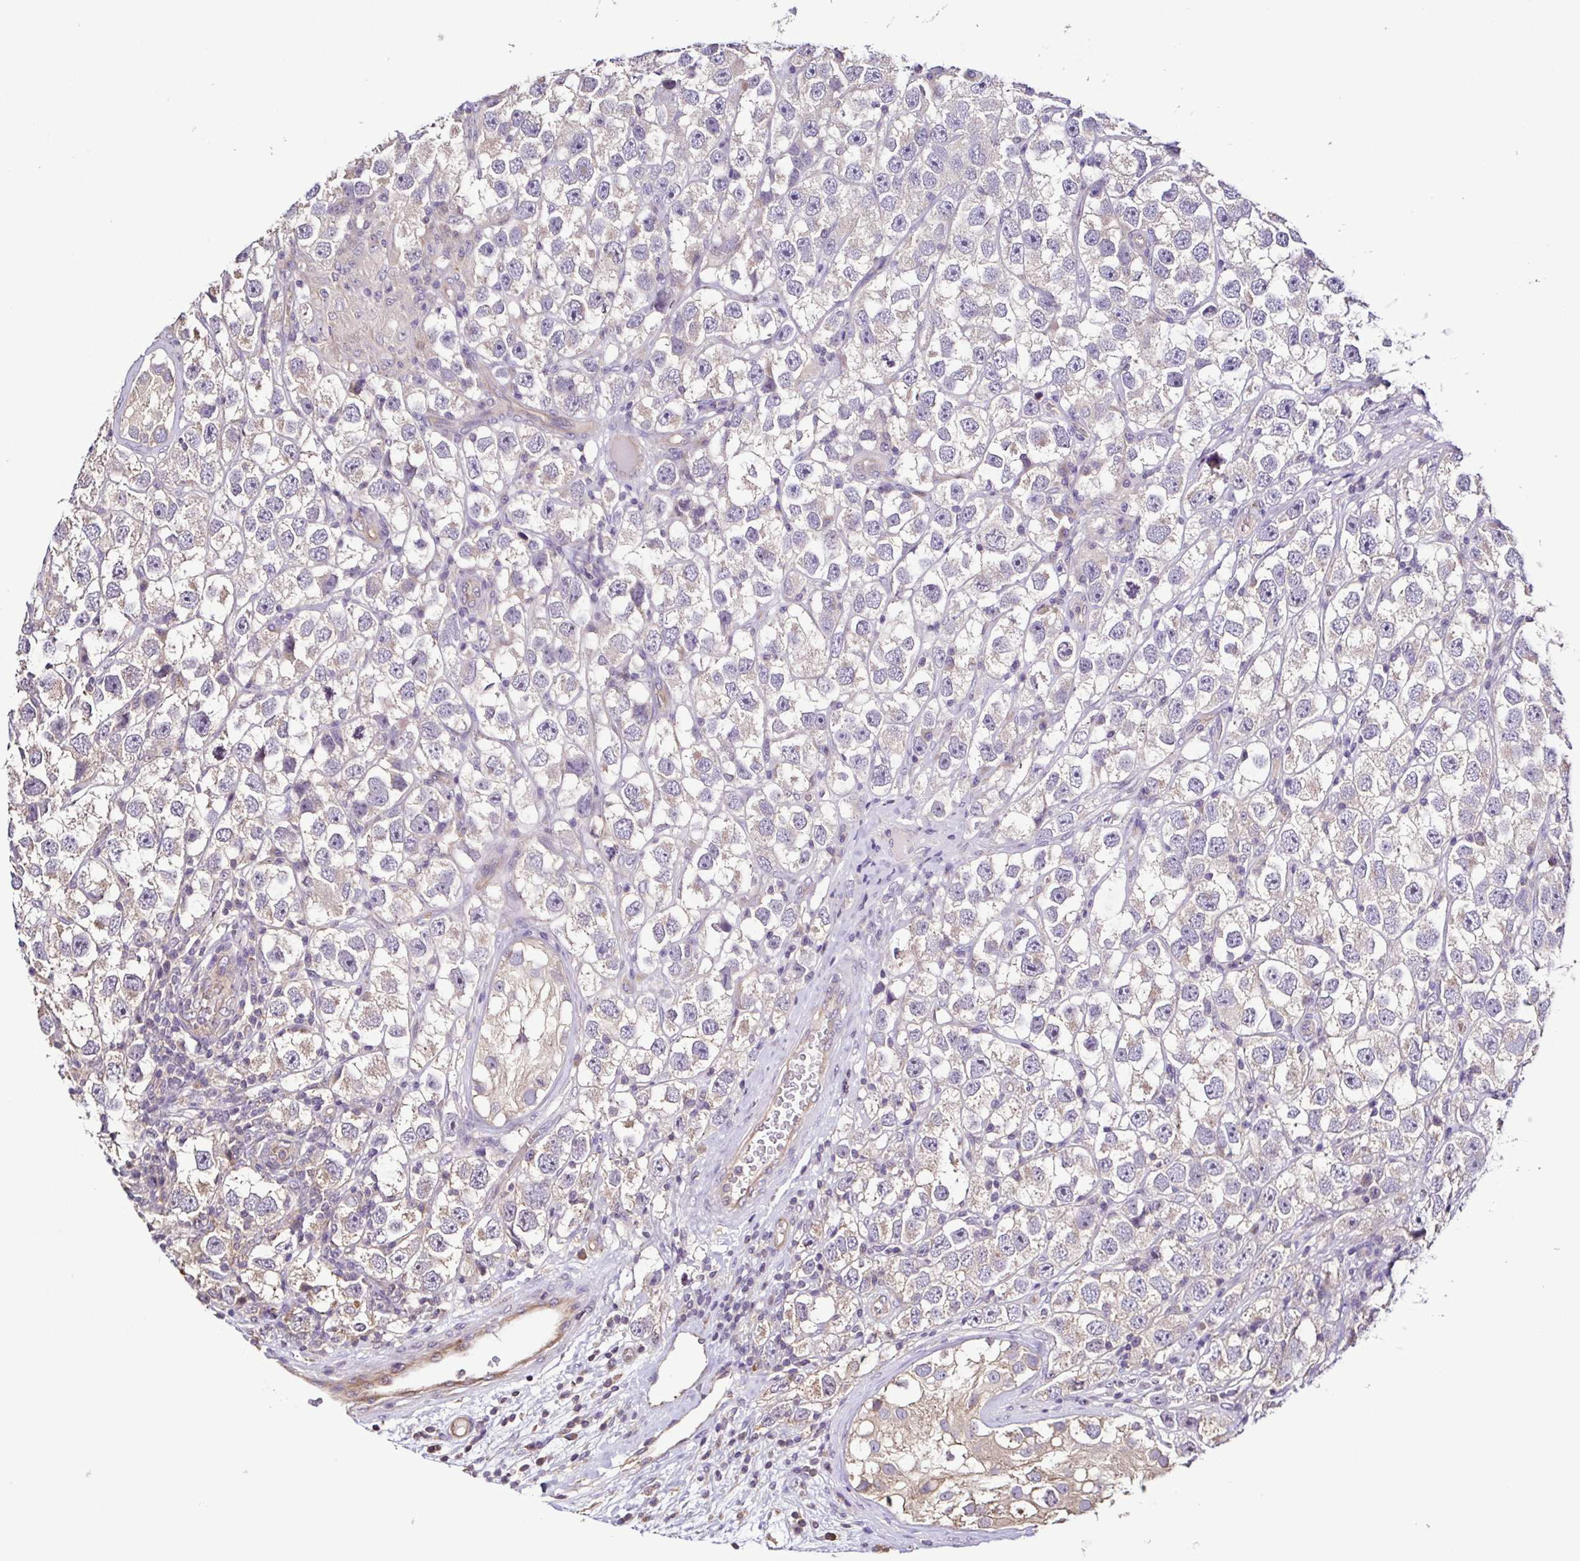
{"staining": {"intensity": "negative", "quantity": "none", "location": "none"}, "tissue": "testis cancer", "cell_type": "Tumor cells", "image_type": "cancer", "snomed": [{"axis": "morphology", "description": "Seminoma, NOS"}, {"axis": "topography", "description": "Testis"}], "caption": "Tumor cells show no significant staining in testis cancer.", "gene": "LMOD2", "patient": {"sex": "male", "age": 26}}